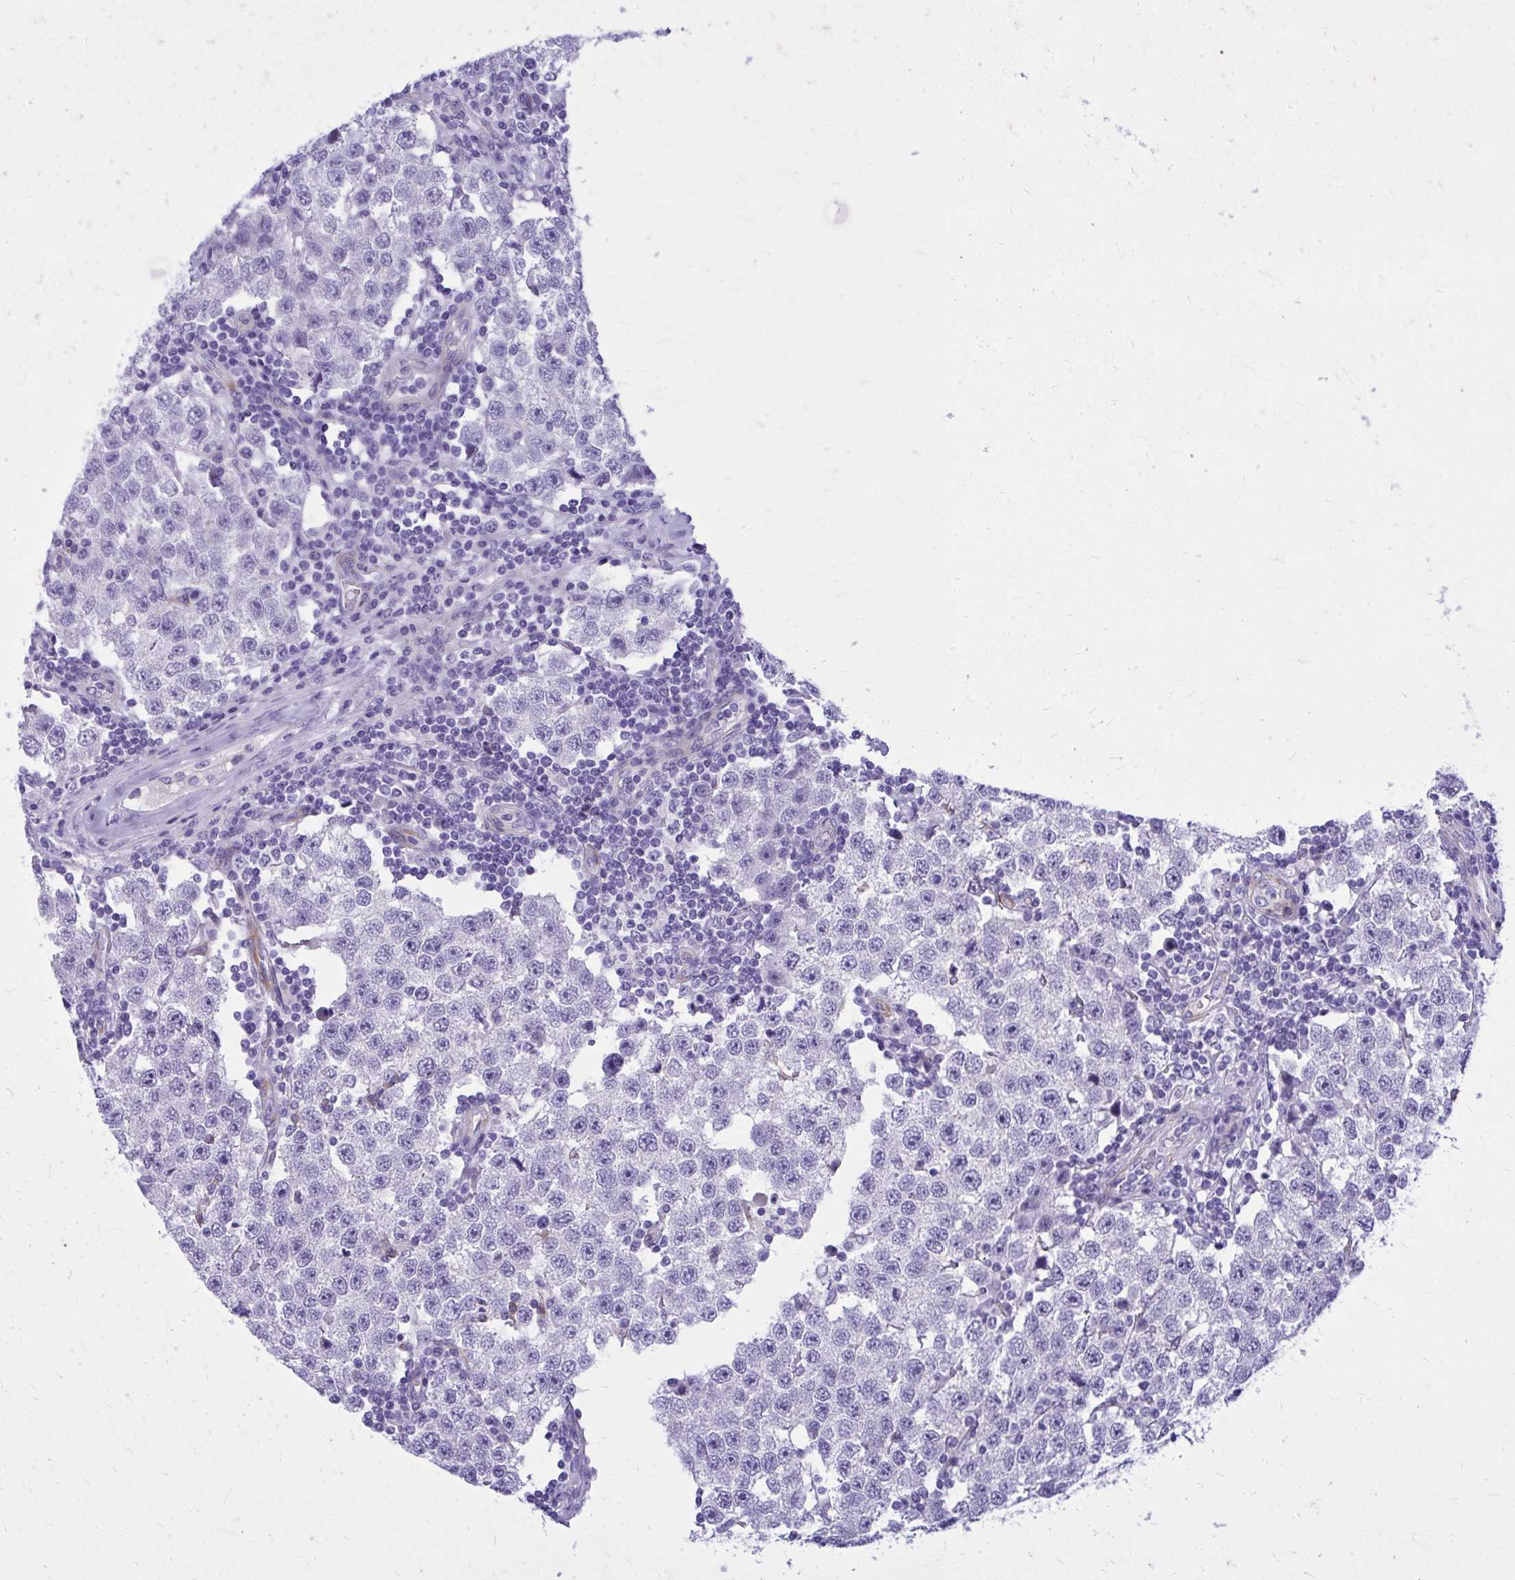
{"staining": {"intensity": "negative", "quantity": "none", "location": "none"}, "tissue": "testis cancer", "cell_type": "Tumor cells", "image_type": "cancer", "snomed": [{"axis": "morphology", "description": "Seminoma, NOS"}, {"axis": "topography", "description": "Testis"}], "caption": "This is an IHC histopathology image of testis cancer. There is no staining in tumor cells.", "gene": "EPB41L1", "patient": {"sex": "male", "age": 34}}